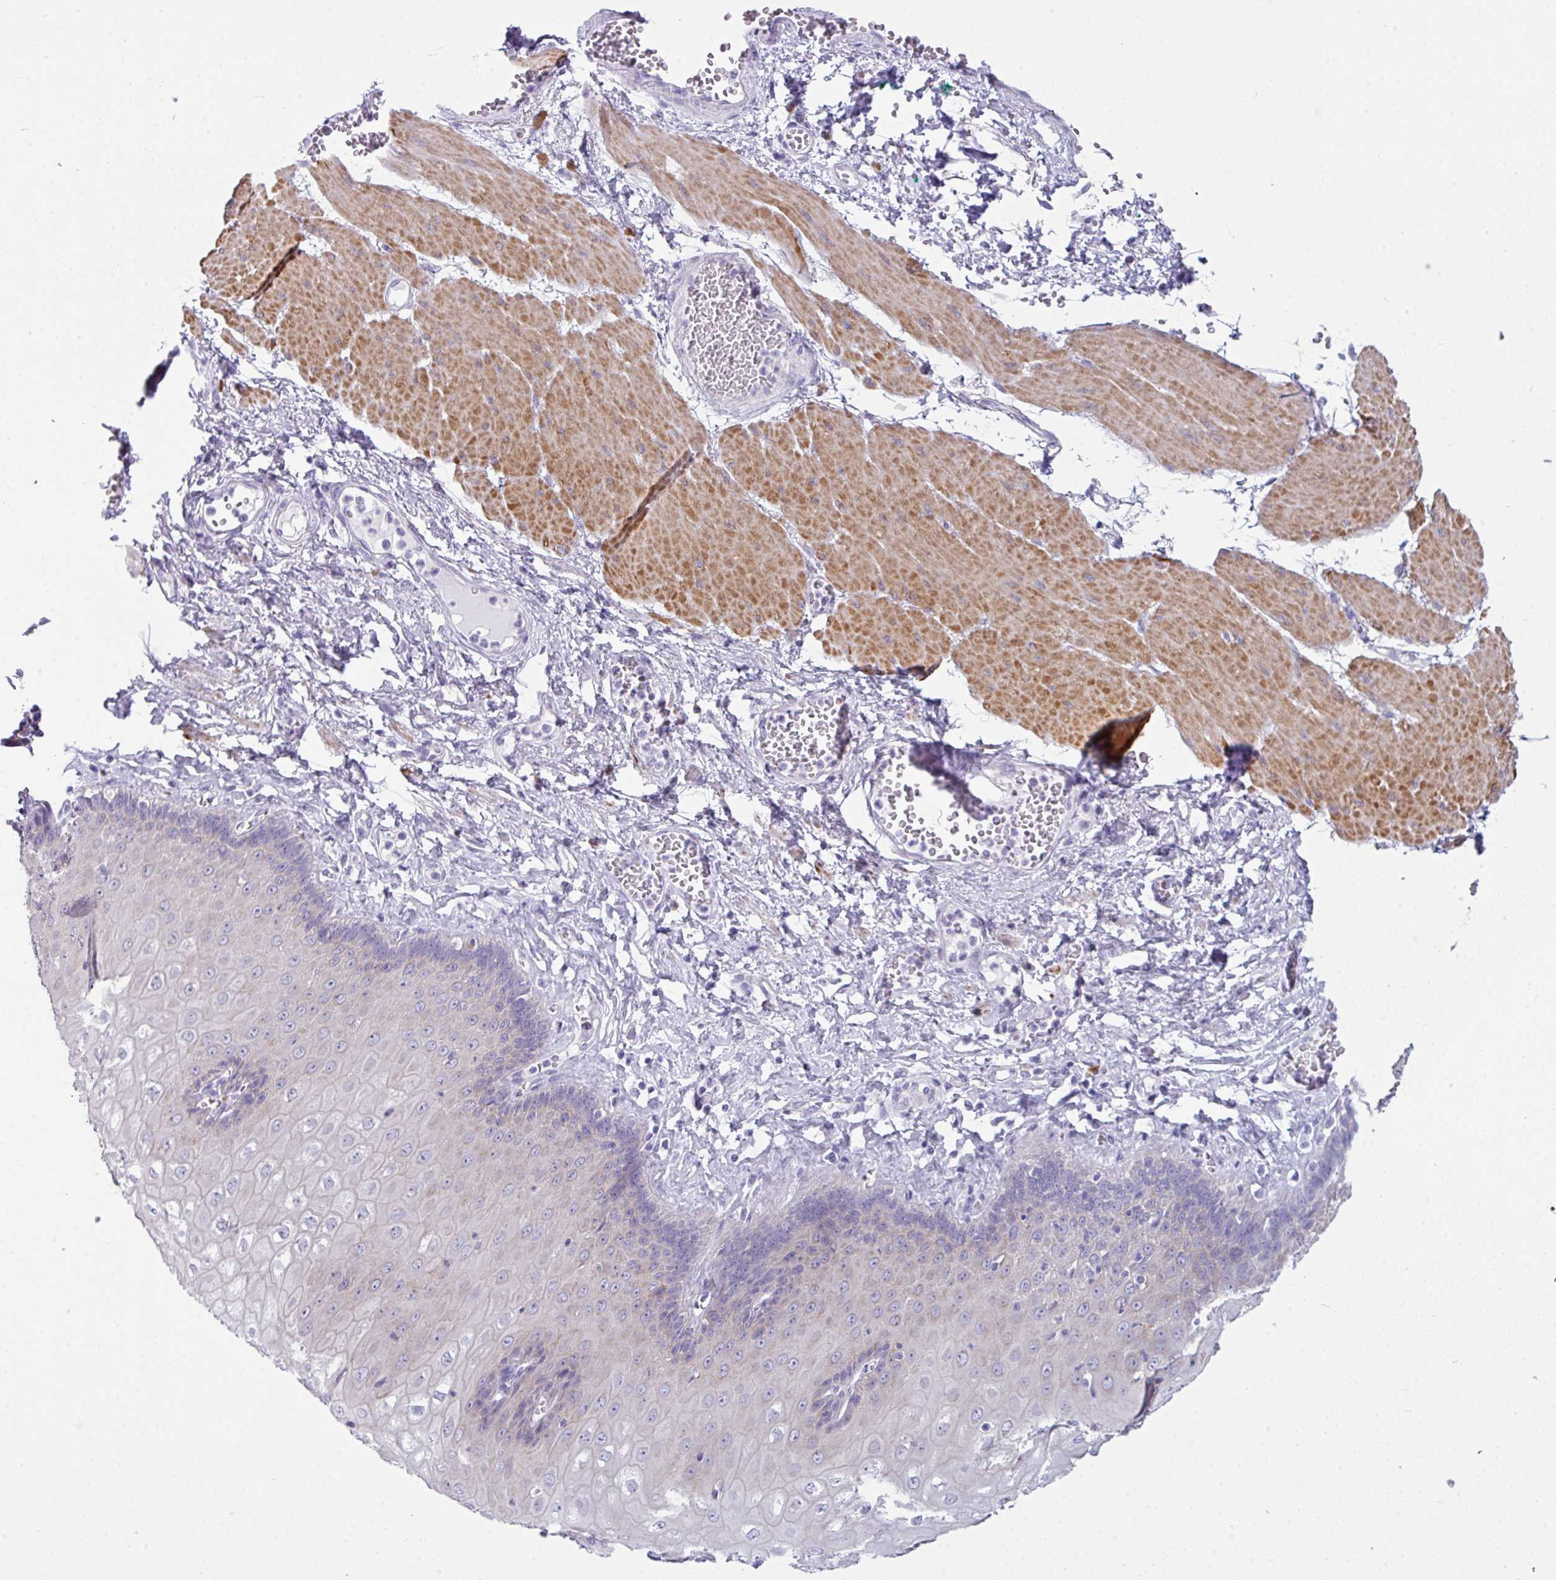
{"staining": {"intensity": "negative", "quantity": "none", "location": "none"}, "tissue": "esophagus", "cell_type": "Squamous epithelial cells", "image_type": "normal", "snomed": [{"axis": "morphology", "description": "Normal tissue, NOS"}, {"axis": "topography", "description": "Esophagus"}], "caption": "This image is of benign esophagus stained with immunohistochemistry (IHC) to label a protein in brown with the nuclei are counter-stained blue. There is no positivity in squamous epithelial cells.", "gene": "ABCC5", "patient": {"sex": "male", "age": 60}}